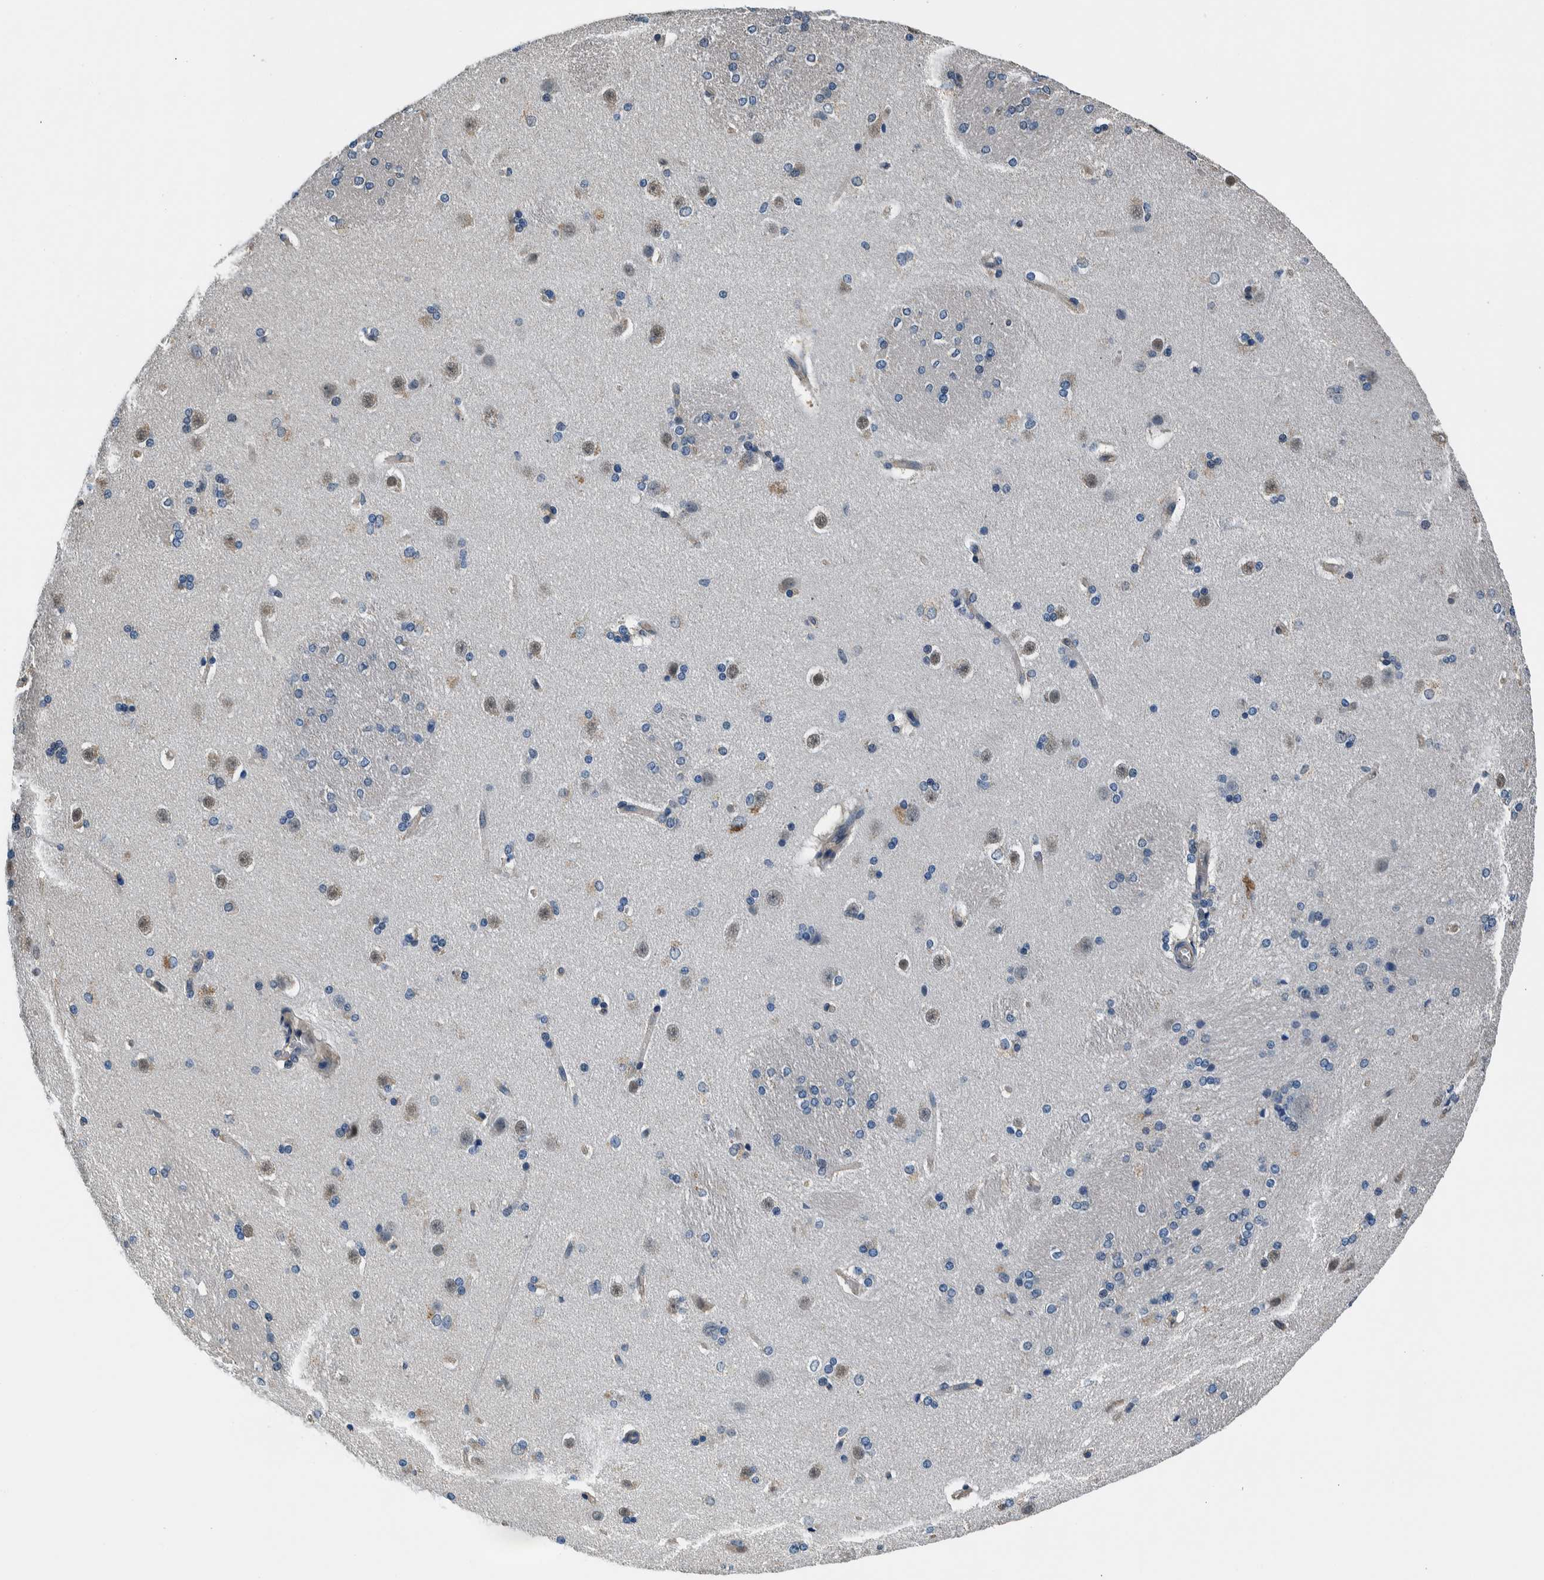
{"staining": {"intensity": "weak", "quantity": "<25%", "location": "cytoplasmic/membranous"}, "tissue": "caudate", "cell_type": "Glial cells", "image_type": "normal", "snomed": [{"axis": "morphology", "description": "Normal tissue, NOS"}, {"axis": "topography", "description": "Lateral ventricle wall"}], "caption": "Glial cells show no significant staining in benign caudate. The staining was performed using DAB to visualize the protein expression in brown, while the nuclei were stained in blue with hematoxylin (Magnification: 20x).", "gene": "NIBAN2", "patient": {"sex": "female", "age": 19}}